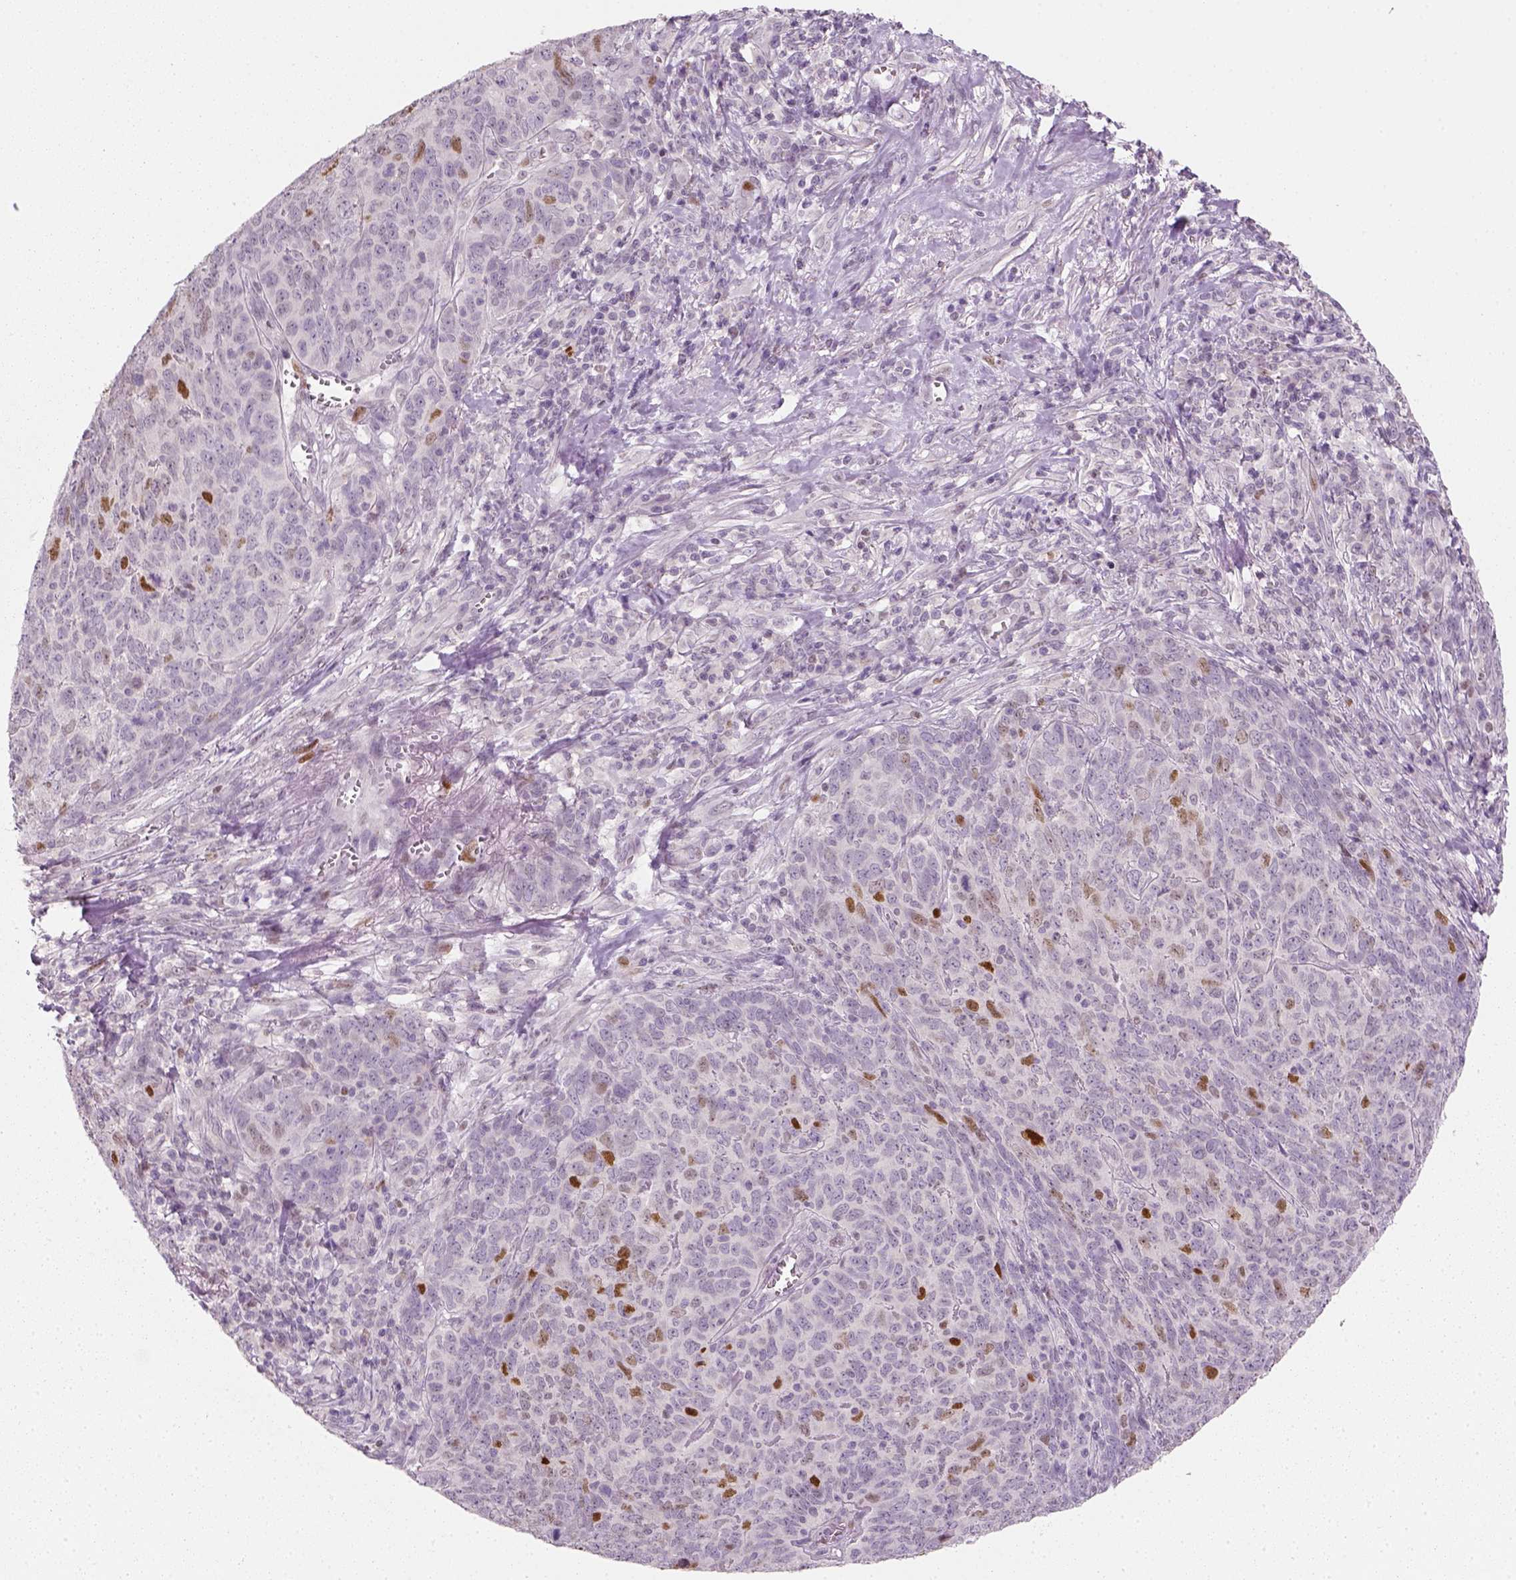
{"staining": {"intensity": "moderate", "quantity": "<25%", "location": "nuclear"}, "tissue": "skin cancer", "cell_type": "Tumor cells", "image_type": "cancer", "snomed": [{"axis": "morphology", "description": "Squamous cell carcinoma, NOS"}, {"axis": "topography", "description": "Skin"}, {"axis": "topography", "description": "Anal"}], "caption": "Human skin squamous cell carcinoma stained for a protein (brown) shows moderate nuclear positive expression in about <25% of tumor cells.", "gene": "TP53", "patient": {"sex": "female", "age": 51}}